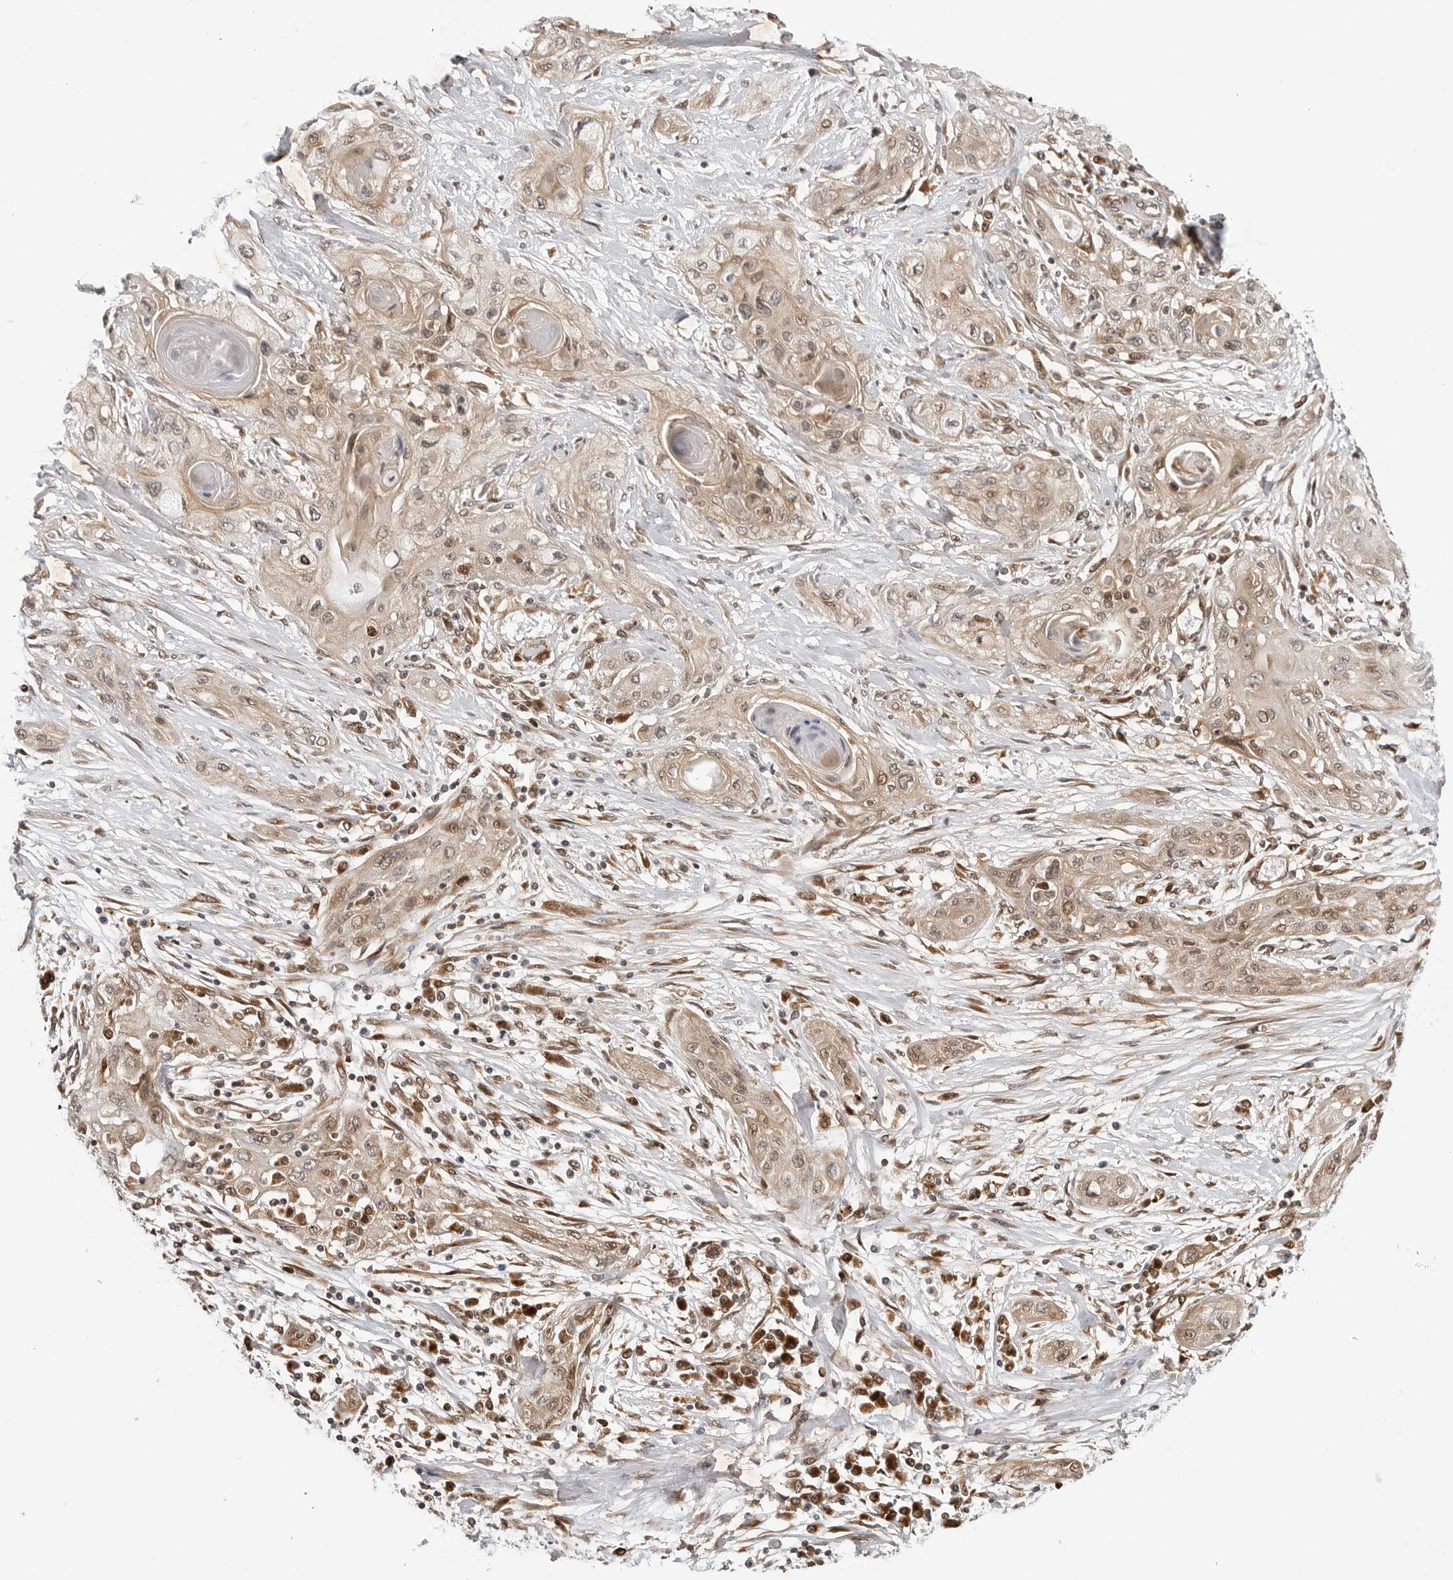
{"staining": {"intensity": "weak", "quantity": ">75%", "location": "cytoplasmic/membranous,nuclear"}, "tissue": "lung cancer", "cell_type": "Tumor cells", "image_type": "cancer", "snomed": [{"axis": "morphology", "description": "Squamous cell carcinoma, NOS"}, {"axis": "topography", "description": "Lung"}], "caption": "Lung cancer stained for a protein (brown) displays weak cytoplasmic/membranous and nuclear positive expression in about >75% of tumor cells.", "gene": "TIPRL", "patient": {"sex": "female", "age": 47}}